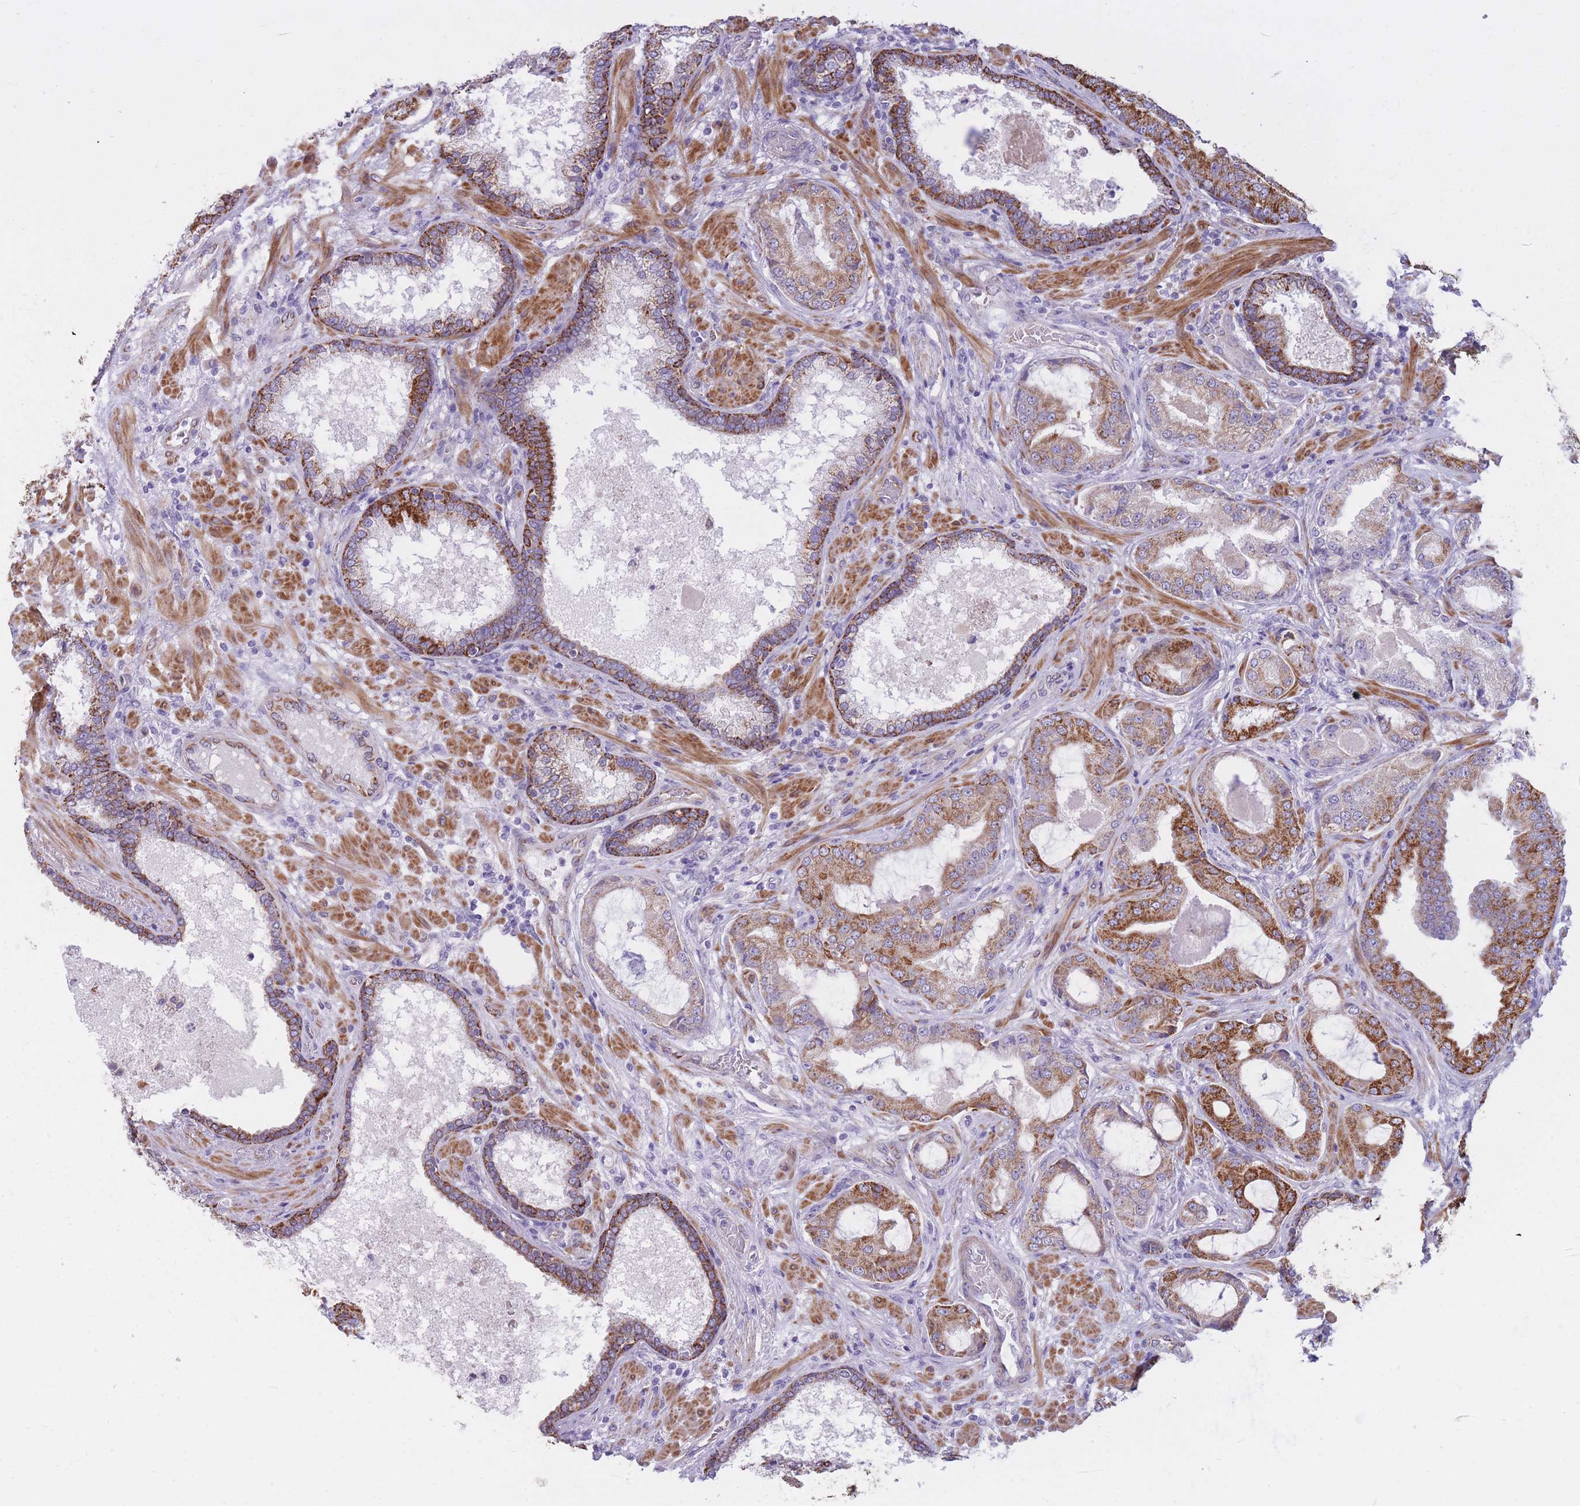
{"staining": {"intensity": "strong", "quantity": "<25%", "location": "cytoplasmic/membranous"}, "tissue": "prostate cancer", "cell_type": "Tumor cells", "image_type": "cancer", "snomed": [{"axis": "morphology", "description": "Adenocarcinoma, High grade"}, {"axis": "topography", "description": "Prostate"}], "caption": "Prostate high-grade adenocarcinoma stained with a protein marker displays strong staining in tumor cells.", "gene": "RNF170", "patient": {"sex": "male", "age": 68}}